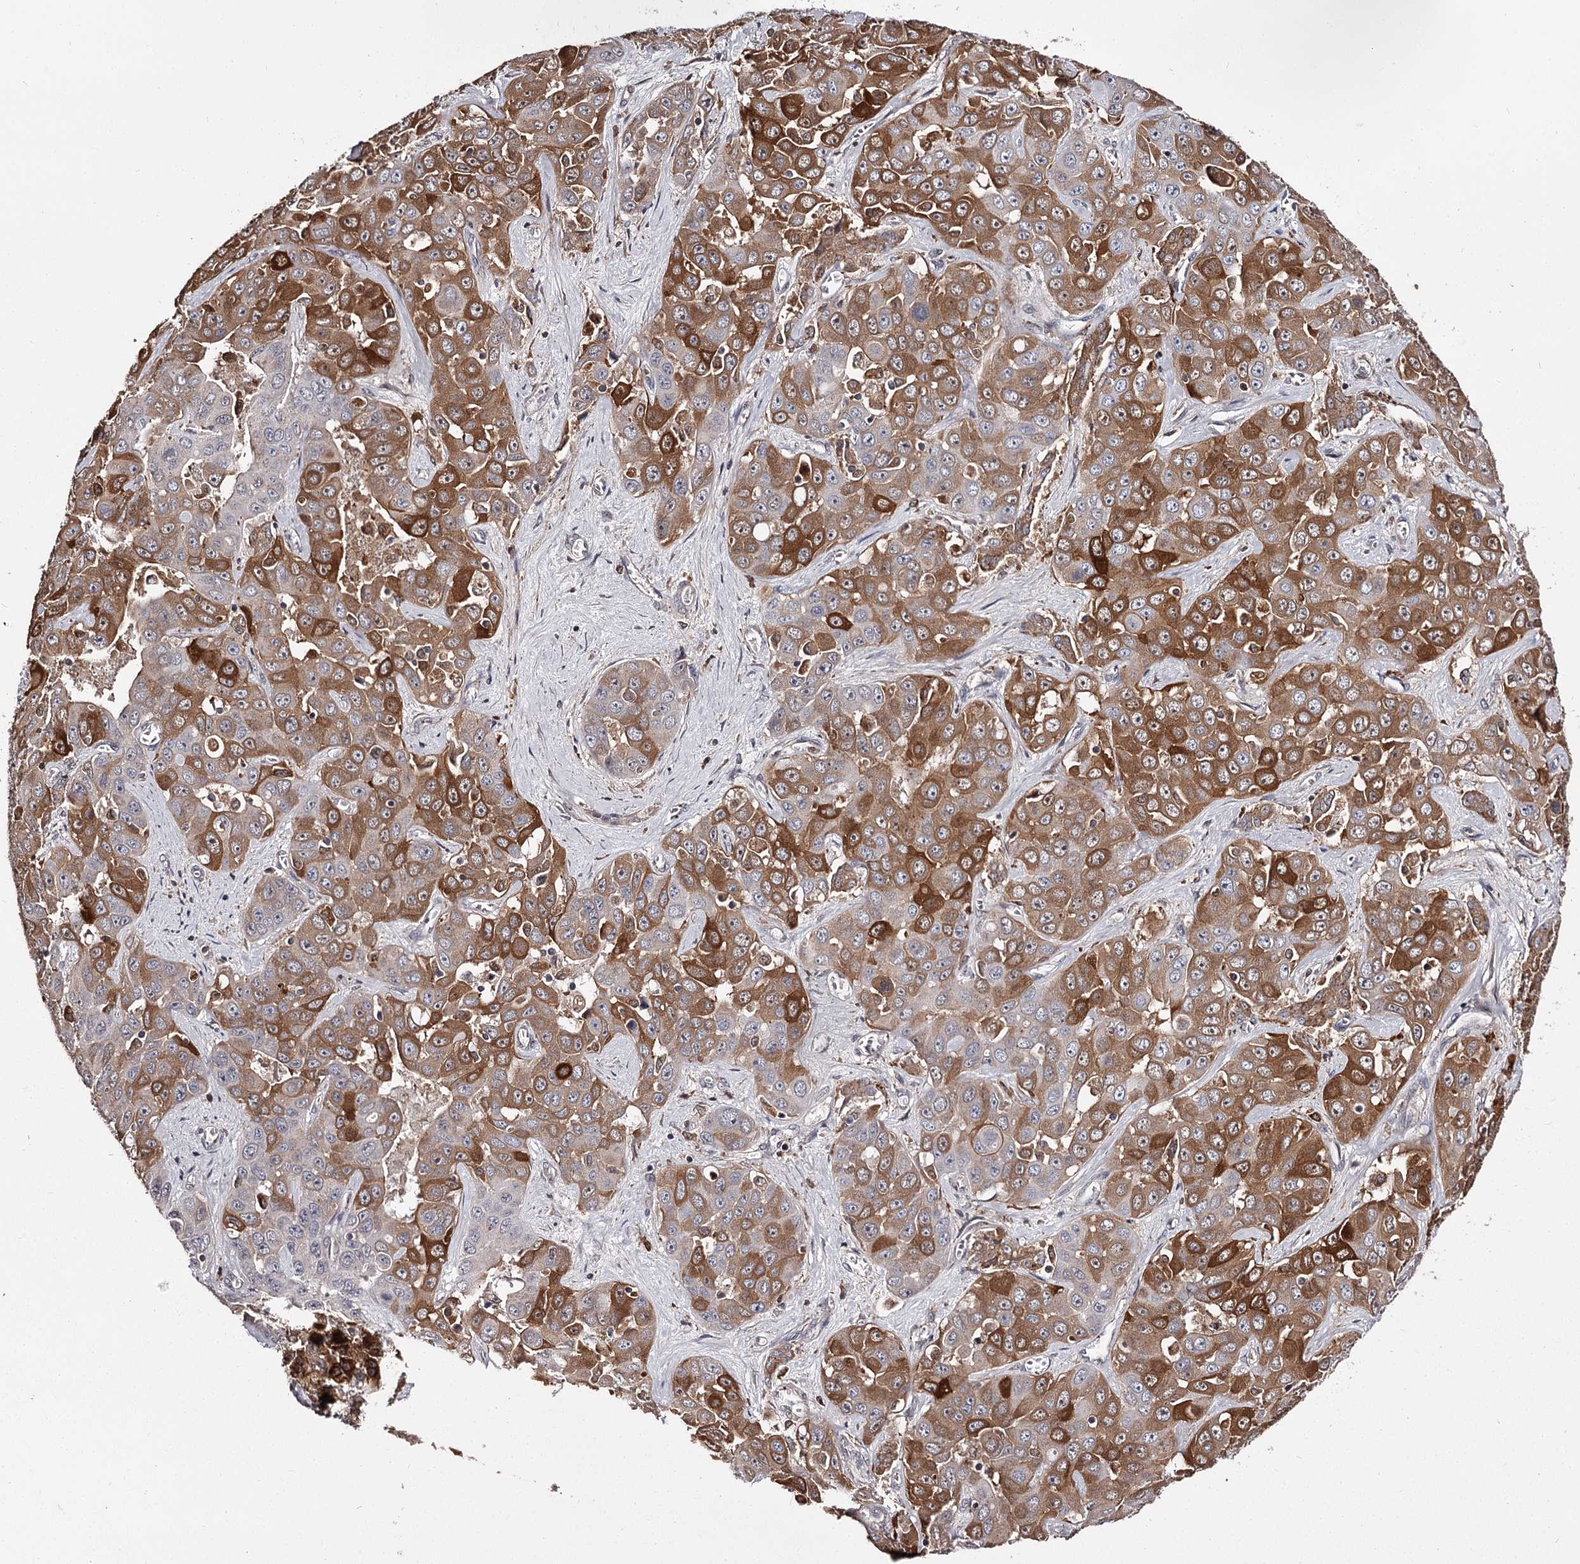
{"staining": {"intensity": "moderate", "quantity": ">75%", "location": "cytoplasmic/membranous"}, "tissue": "liver cancer", "cell_type": "Tumor cells", "image_type": "cancer", "snomed": [{"axis": "morphology", "description": "Cholangiocarcinoma"}, {"axis": "topography", "description": "Liver"}], "caption": "Liver cancer stained for a protein demonstrates moderate cytoplasmic/membranous positivity in tumor cells.", "gene": "SLC32A1", "patient": {"sex": "female", "age": 52}}